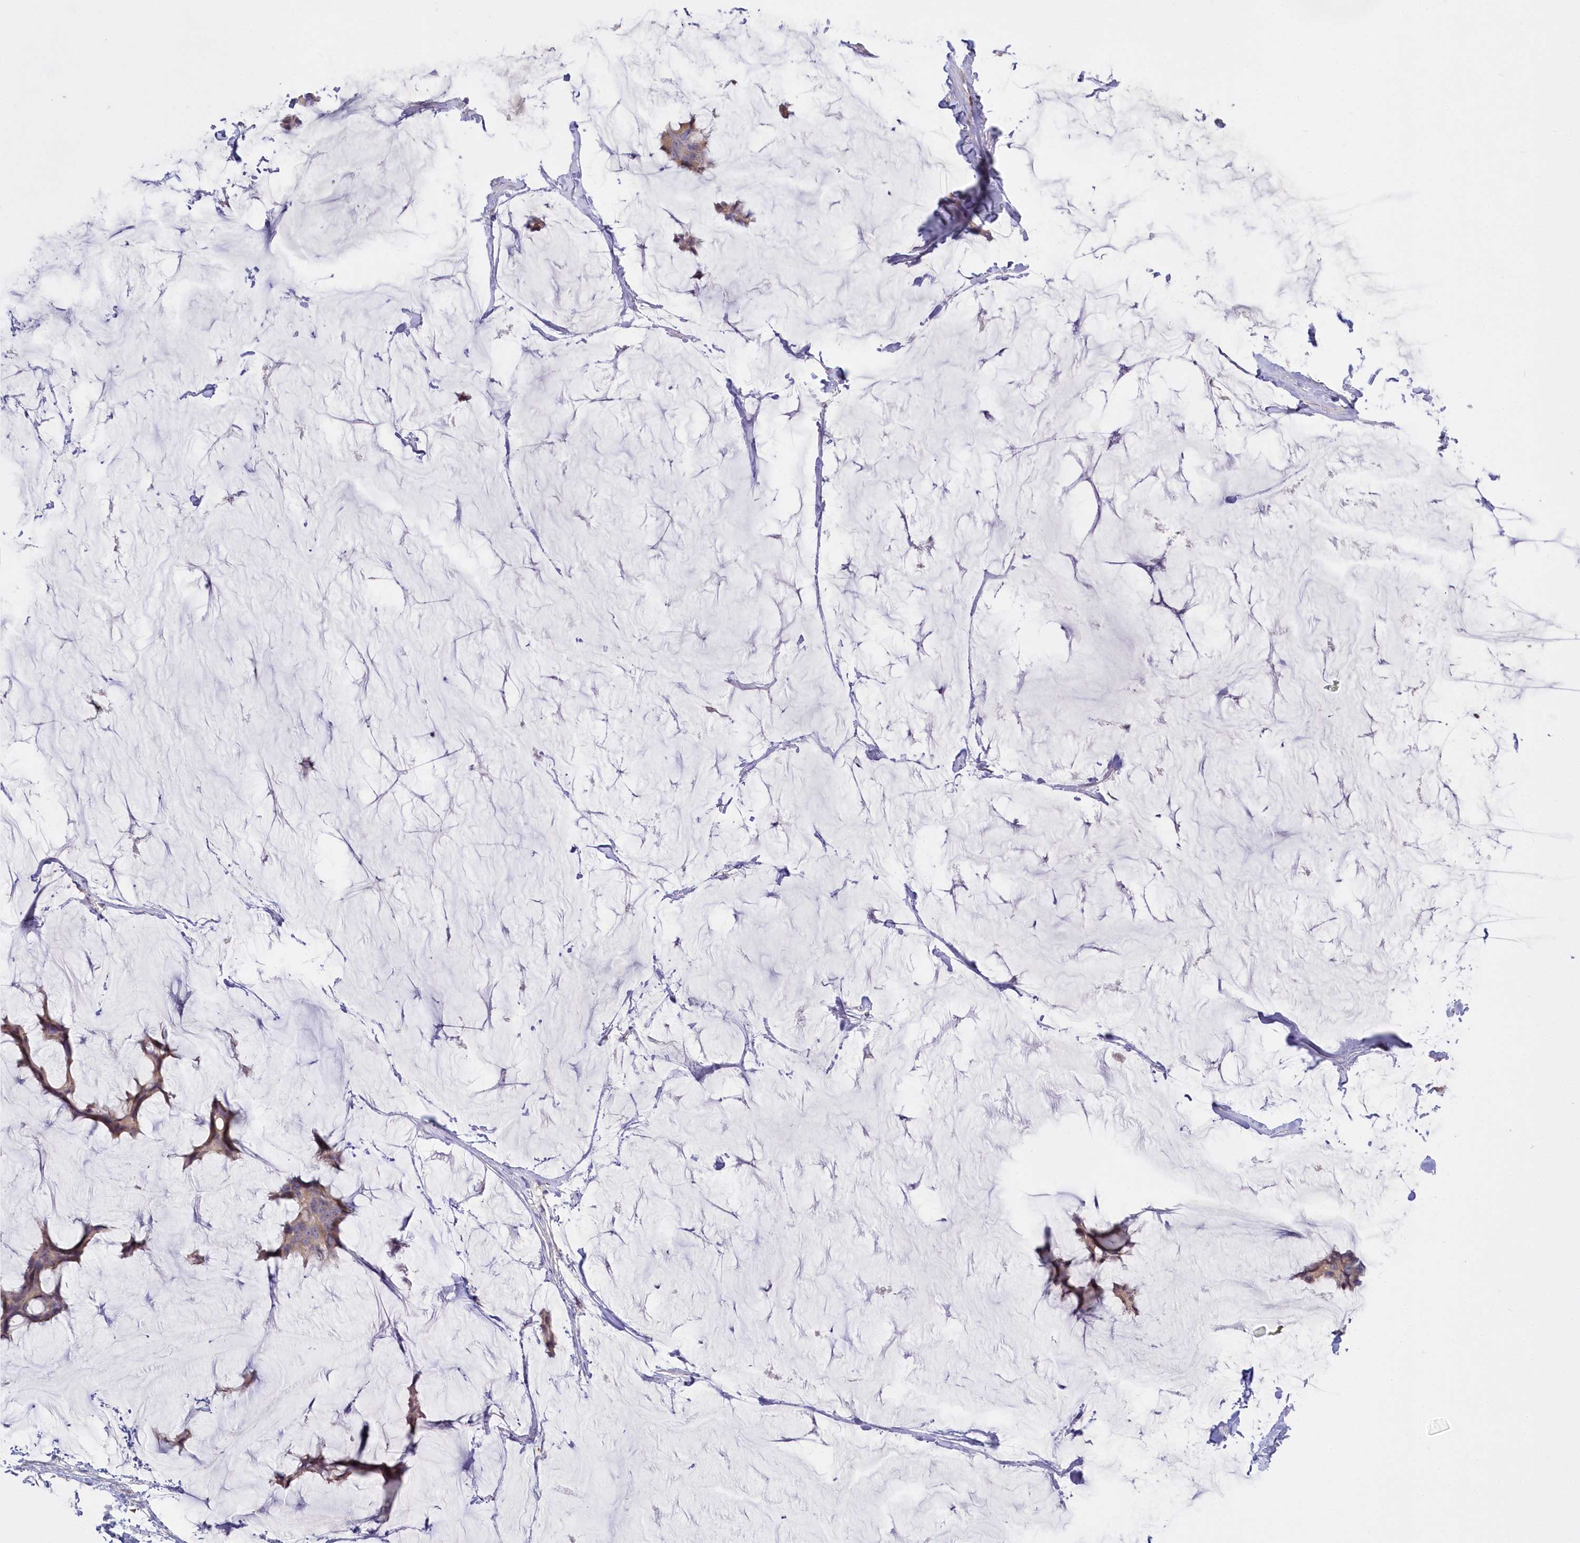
{"staining": {"intensity": "weak", "quantity": "25%-75%", "location": "cytoplasmic/membranous"}, "tissue": "breast cancer", "cell_type": "Tumor cells", "image_type": "cancer", "snomed": [{"axis": "morphology", "description": "Duct carcinoma"}, {"axis": "topography", "description": "Breast"}], "caption": "Breast cancer tissue exhibits weak cytoplasmic/membranous positivity in approximately 25%-75% of tumor cells (DAB (3,3'-diaminobenzidine) IHC, brown staining for protein, blue staining for nuclei).", "gene": "WBP1L", "patient": {"sex": "female", "age": 93}}